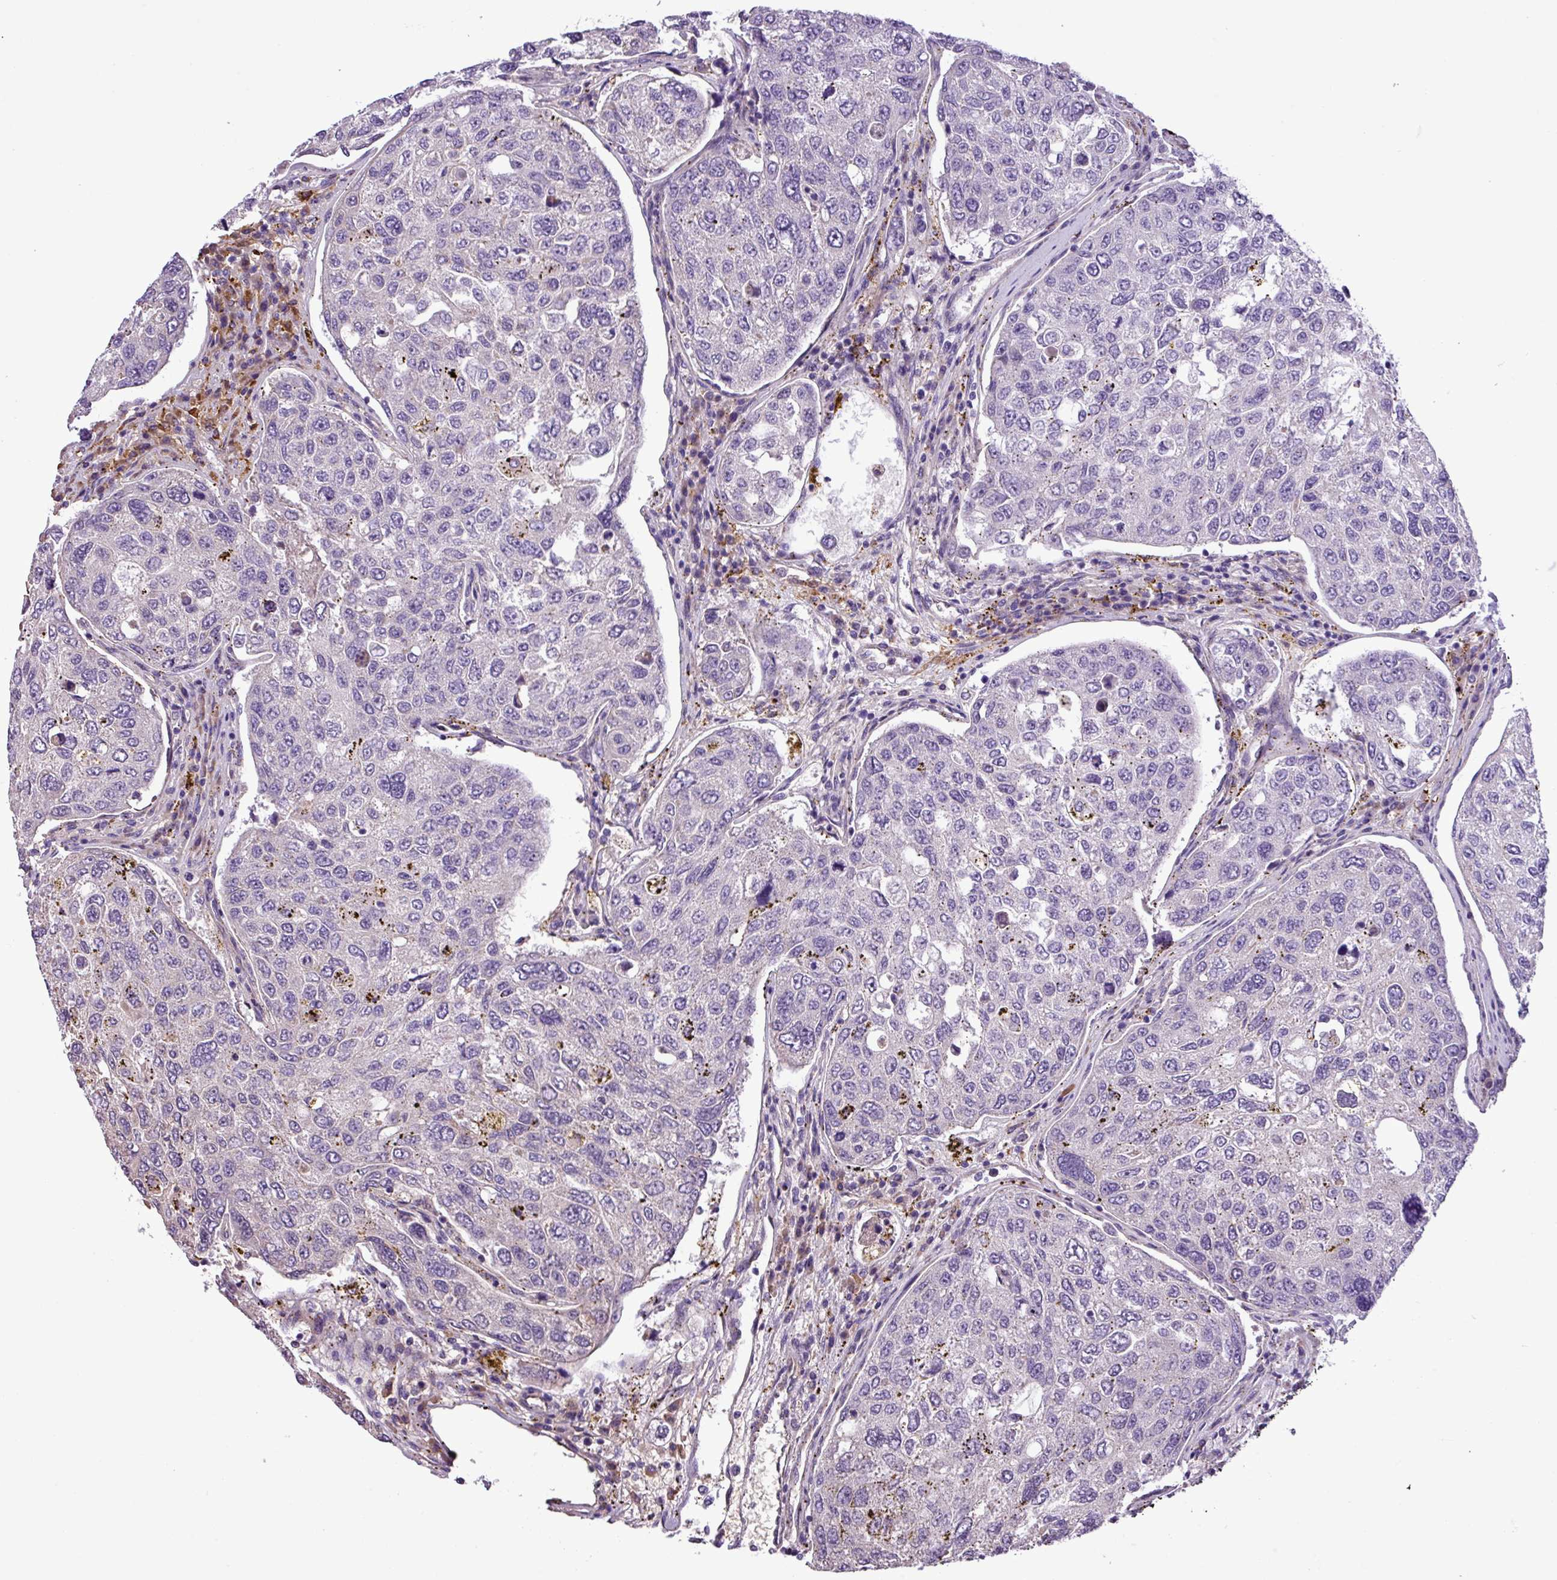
{"staining": {"intensity": "negative", "quantity": "none", "location": "none"}, "tissue": "urothelial cancer", "cell_type": "Tumor cells", "image_type": "cancer", "snomed": [{"axis": "morphology", "description": "Urothelial carcinoma, High grade"}, {"axis": "topography", "description": "Lymph node"}, {"axis": "topography", "description": "Urinary bladder"}], "caption": "Histopathology image shows no protein staining in tumor cells of urothelial cancer tissue.", "gene": "C11orf91", "patient": {"sex": "male", "age": 51}}